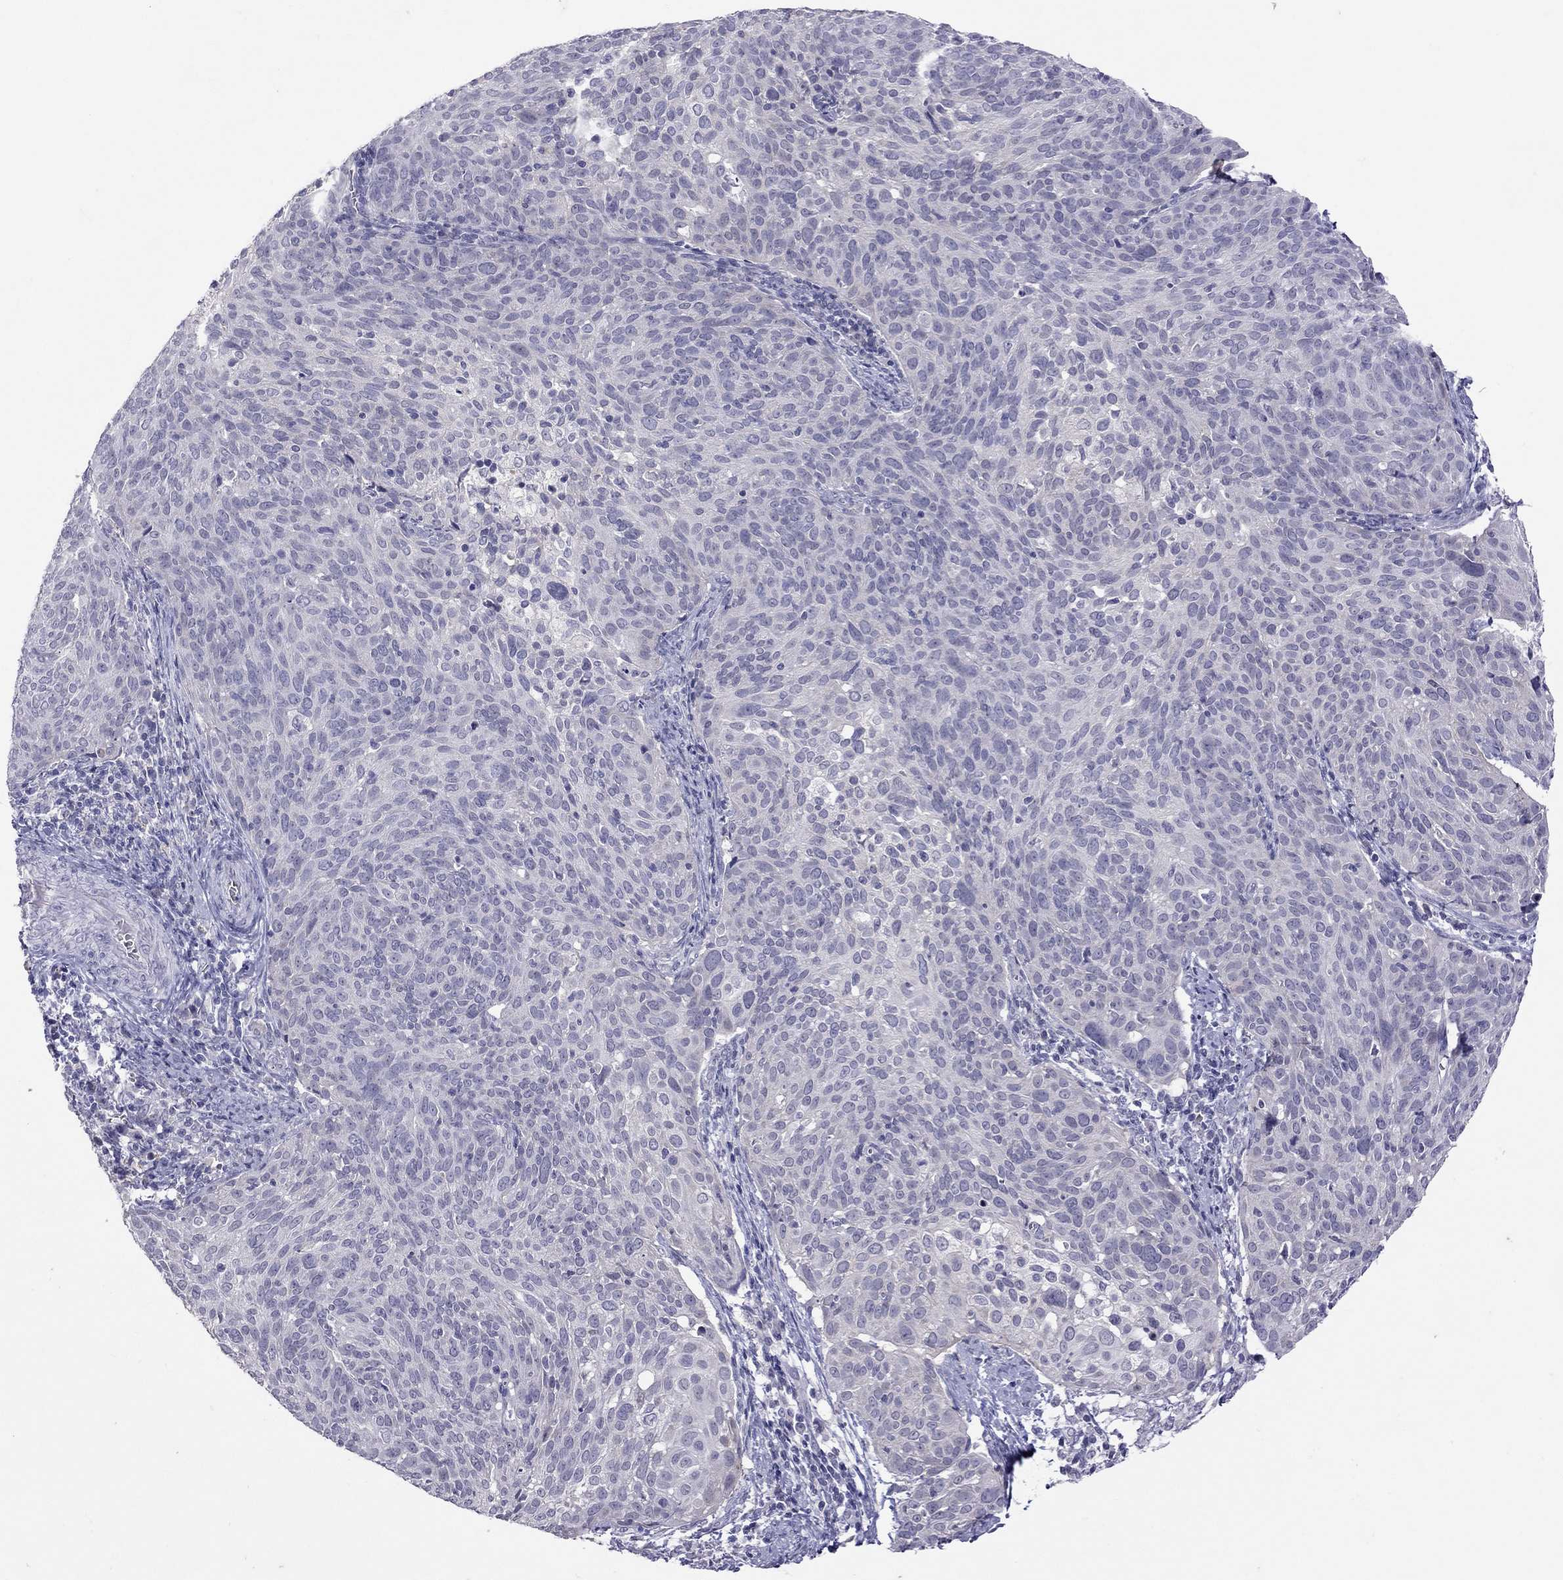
{"staining": {"intensity": "negative", "quantity": "none", "location": "none"}, "tissue": "cervical cancer", "cell_type": "Tumor cells", "image_type": "cancer", "snomed": [{"axis": "morphology", "description": "Squamous cell carcinoma, NOS"}, {"axis": "topography", "description": "Cervix"}], "caption": "Immunohistochemical staining of human cervical squamous cell carcinoma demonstrates no significant expression in tumor cells.", "gene": "SLAMF1", "patient": {"sex": "female", "age": 39}}